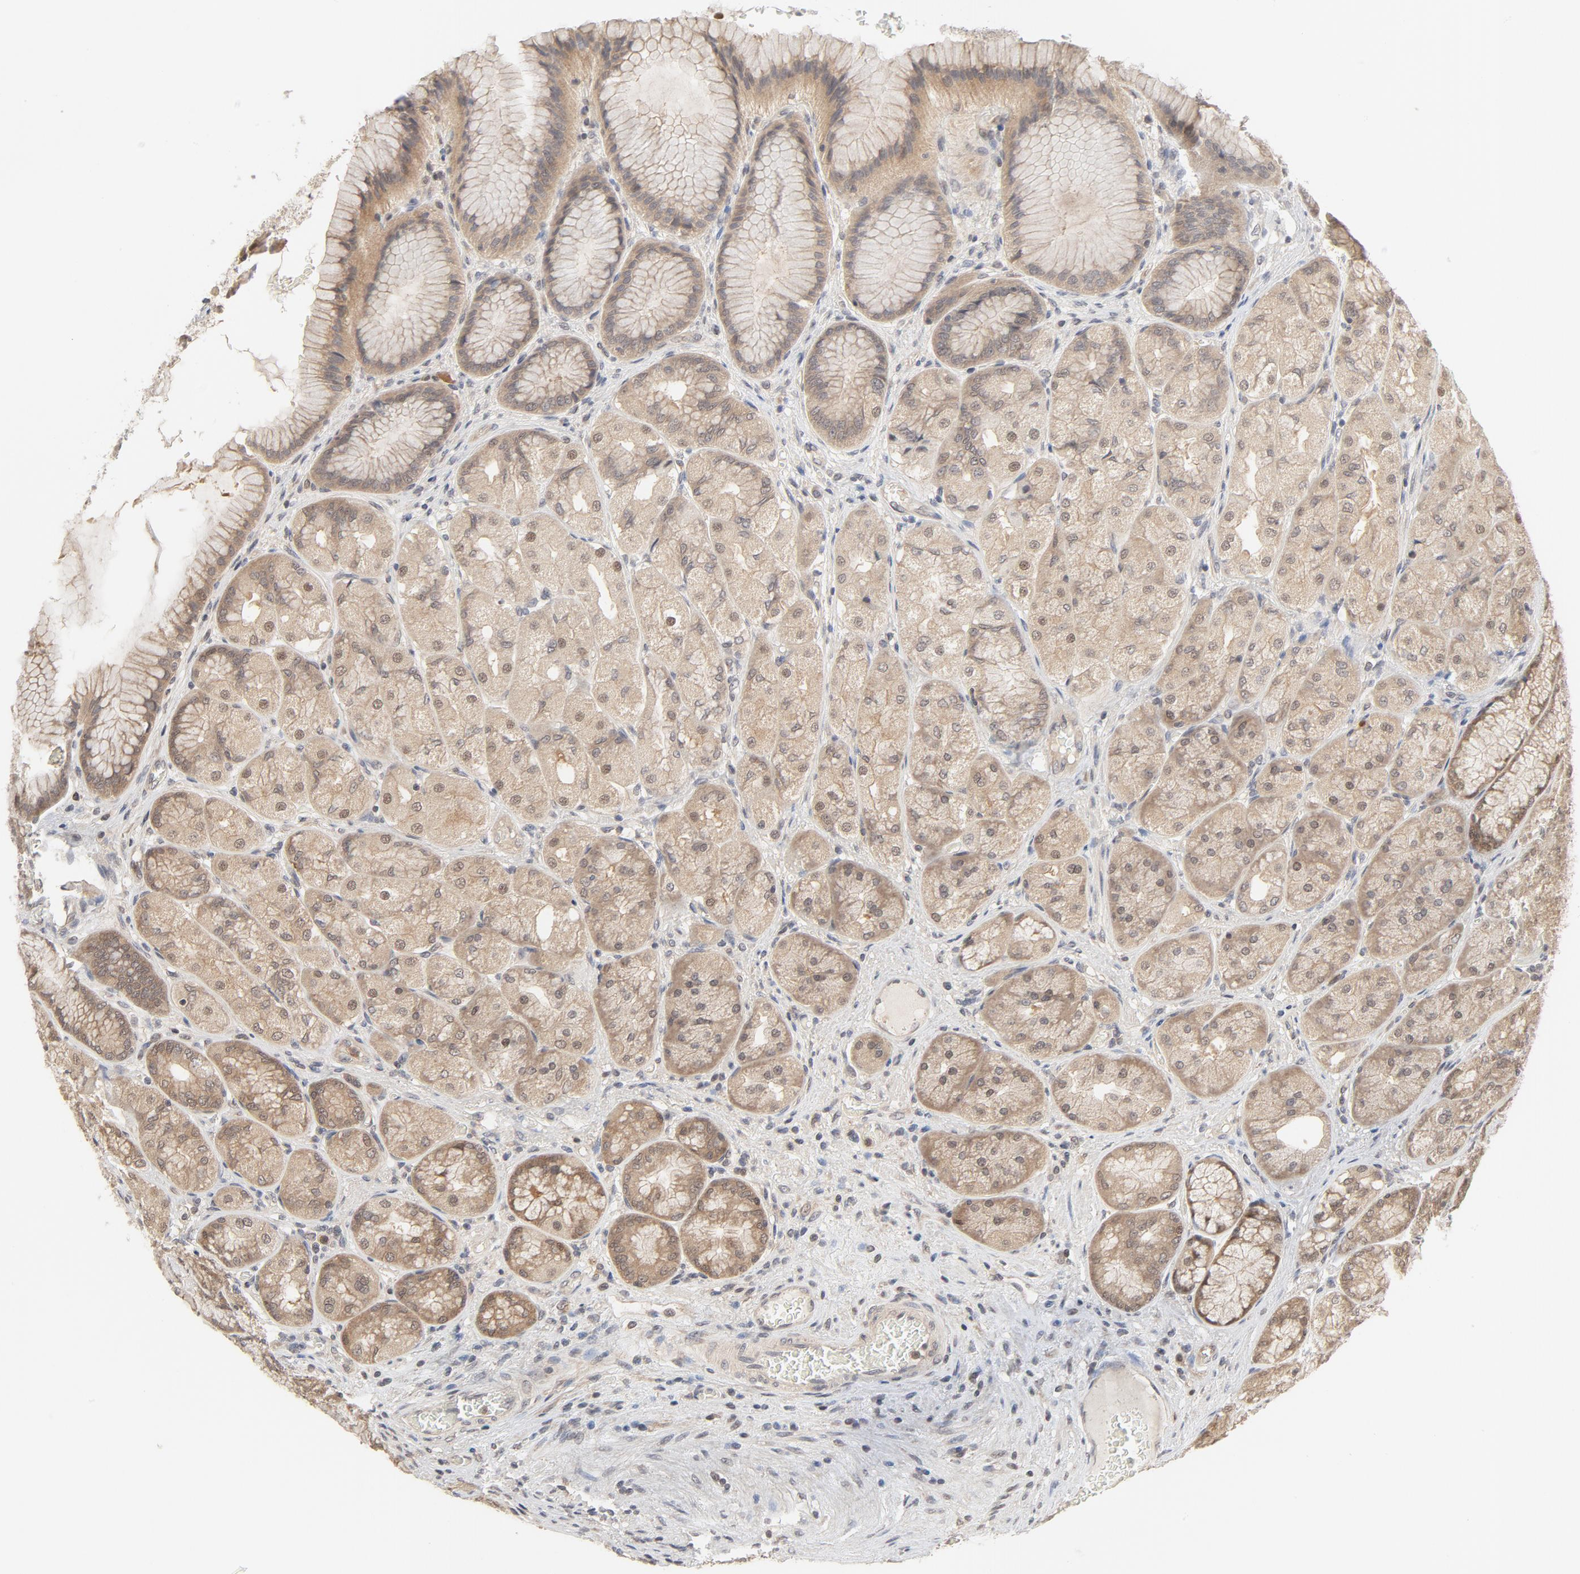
{"staining": {"intensity": "moderate", "quantity": ">75%", "location": "cytoplasmic/membranous,nuclear"}, "tissue": "stomach", "cell_type": "Glandular cells", "image_type": "normal", "snomed": [{"axis": "morphology", "description": "Normal tissue, NOS"}, {"axis": "morphology", "description": "Adenocarcinoma, NOS"}, {"axis": "topography", "description": "Stomach"}, {"axis": "topography", "description": "Stomach, lower"}], "caption": "Immunohistochemistry (DAB (3,3'-diaminobenzidine)) staining of benign human stomach displays moderate cytoplasmic/membranous,nuclear protein staining in approximately >75% of glandular cells.", "gene": "NEDD8", "patient": {"sex": "female", "age": 65}}